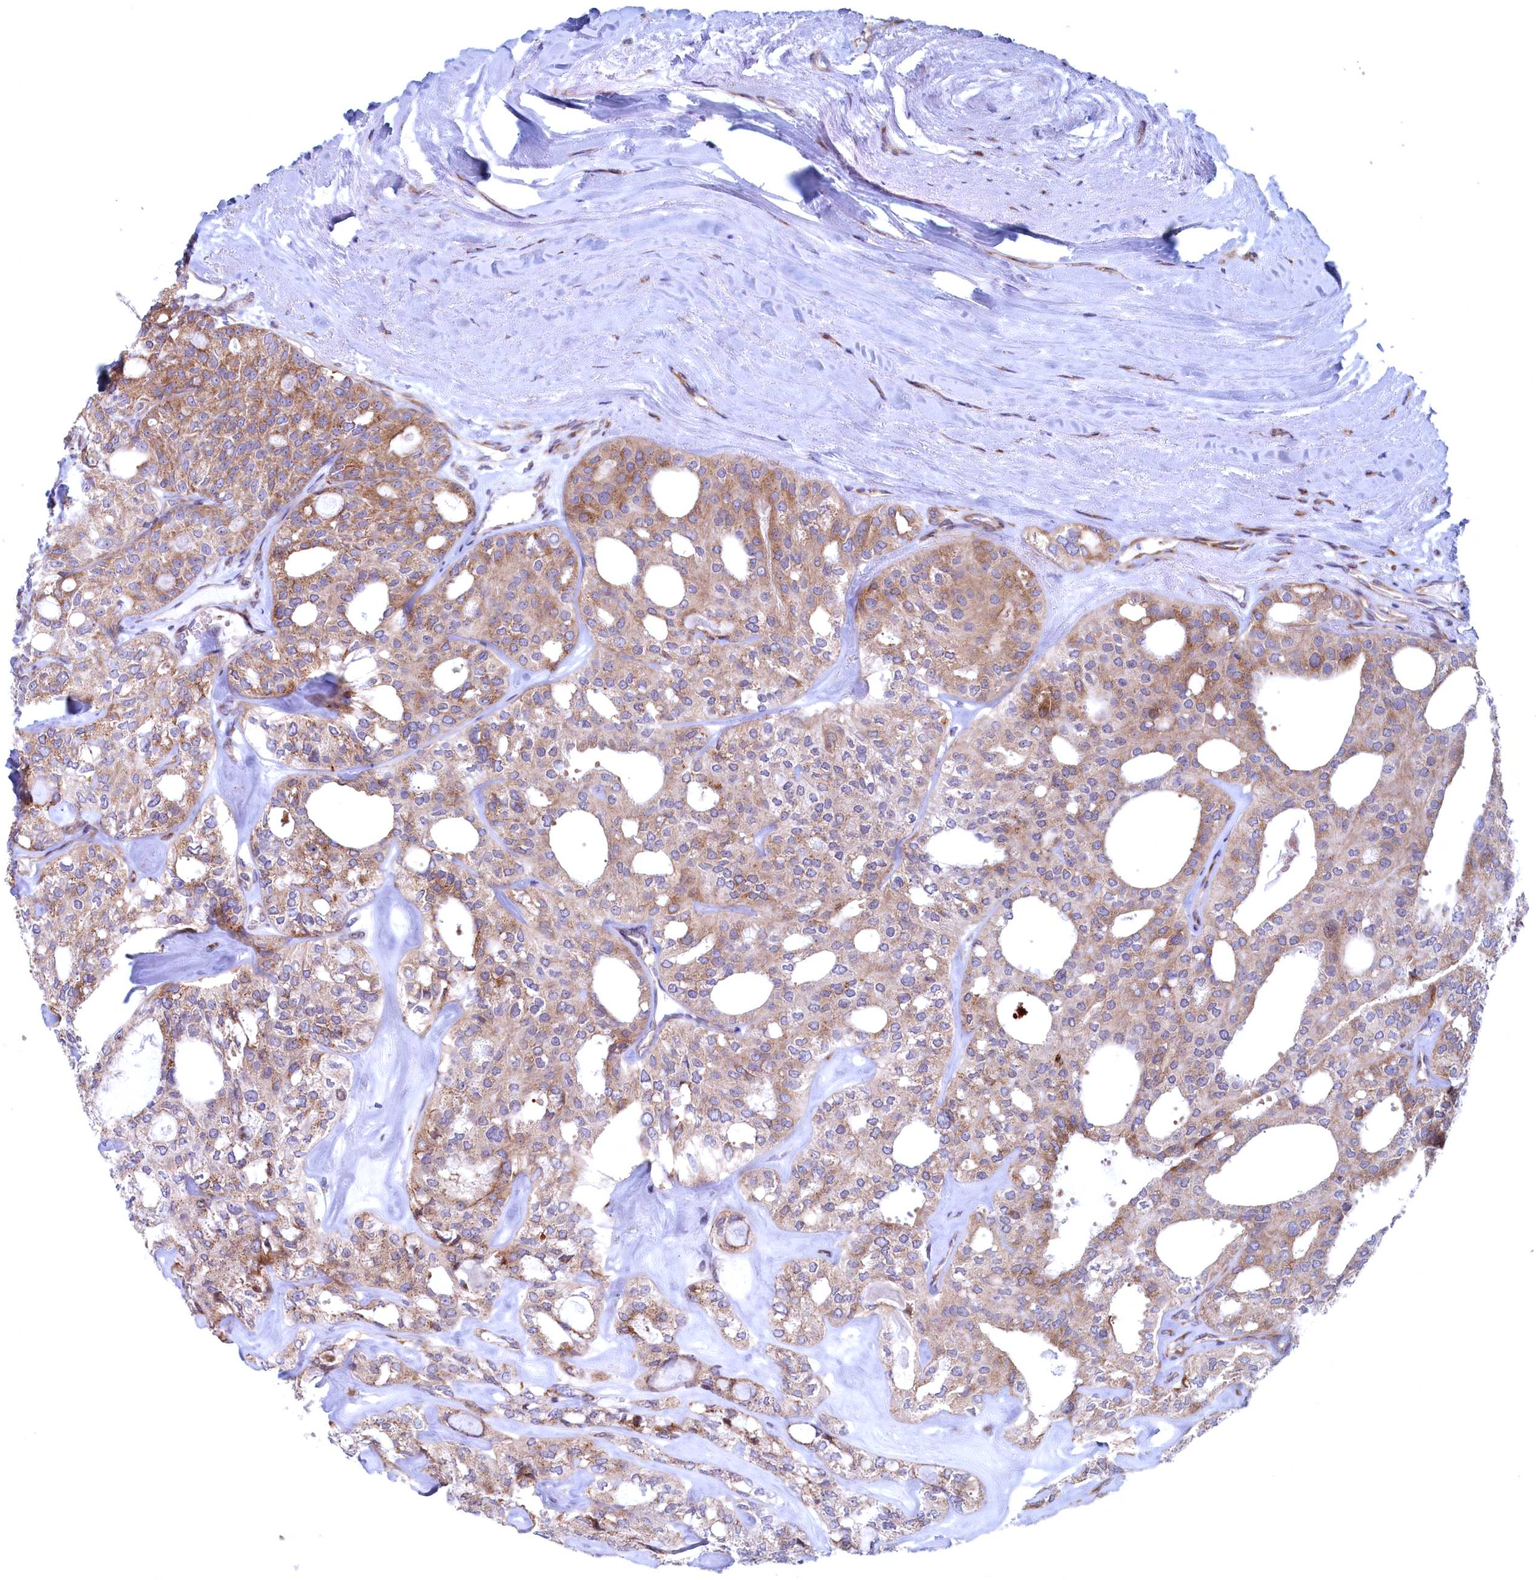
{"staining": {"intensity": "weak", "quantity": "25%-75%", "location": "cytoplasmic/membranous"}, "tissue": "thyroid cancer", "cell_type": "Tumor cells", "image_type": "cancer", "snomed": [{"axis": "morphology", "description": "Follicular adenoma carcinoma, NOS"}, {"axis": "topography", "description": "Thyroid gland"}], "caption": "Brown immunohistochemical staining in follicular adenoma carcinoma (thyroid) demonstrates weak cytoplasmic/membranous staining in approximately 25%-75% of tumor cells.", "gene": "MTFMT", "patient": {"sex": "male", "age": 75}}